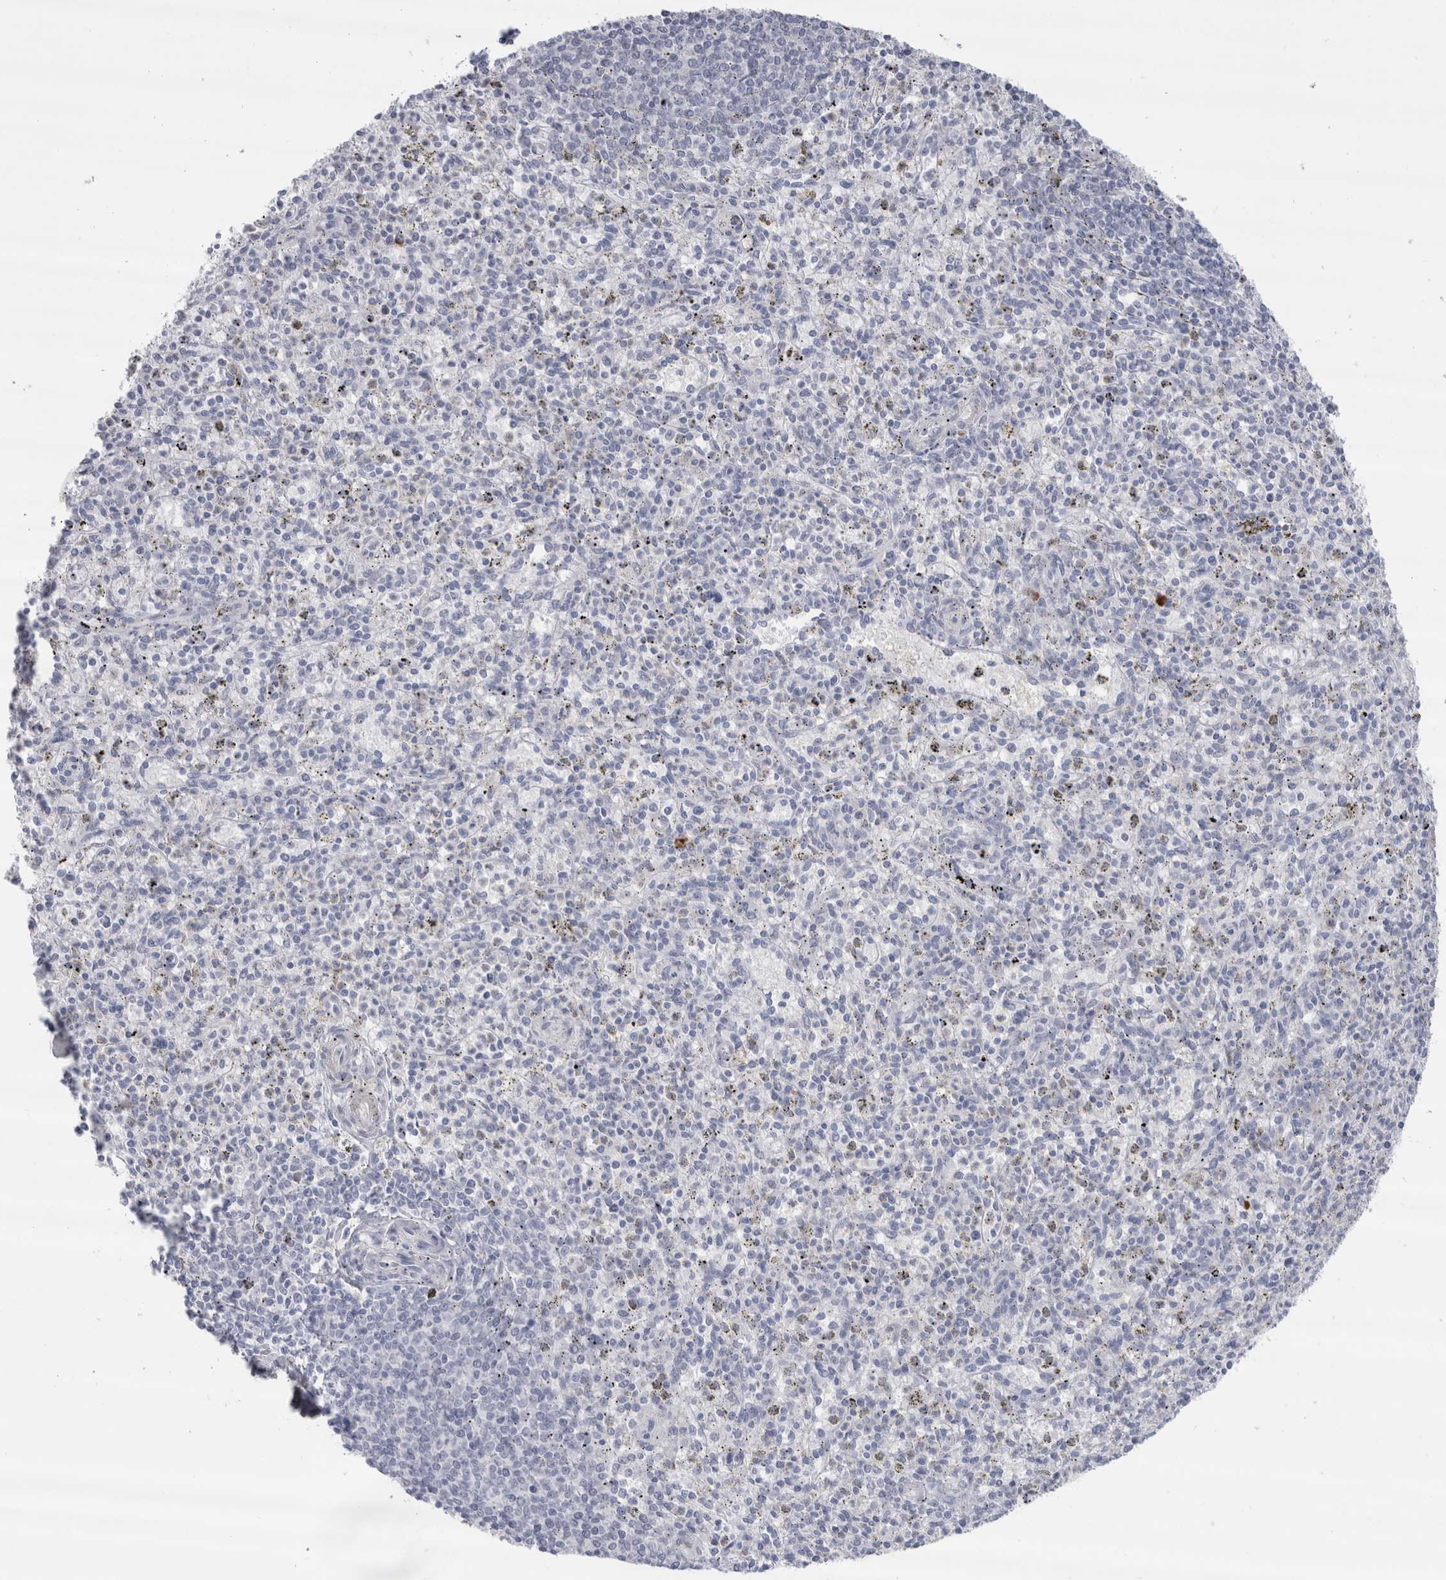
{"staining": {"intensity": "moderate", "quantity": "<25%", "location": "cytoplasmic/membranous"}, "tissue": "spleen", "cell_type": "Cells in red pulp", "image_type": "normal", "snomed": [{"axis": "morphology", "description": "Normal tissue, NOS"}, {"axis": "topography", "description": "Spleen"}], "caption": "Brown immunohistochemical staining in benign spleen displays moderate cytoplasmic/membranous staining in approximately <25% of cells in red pulp.", "gene": "CDH17", "patient": {"sex": "male", "age": 72}}